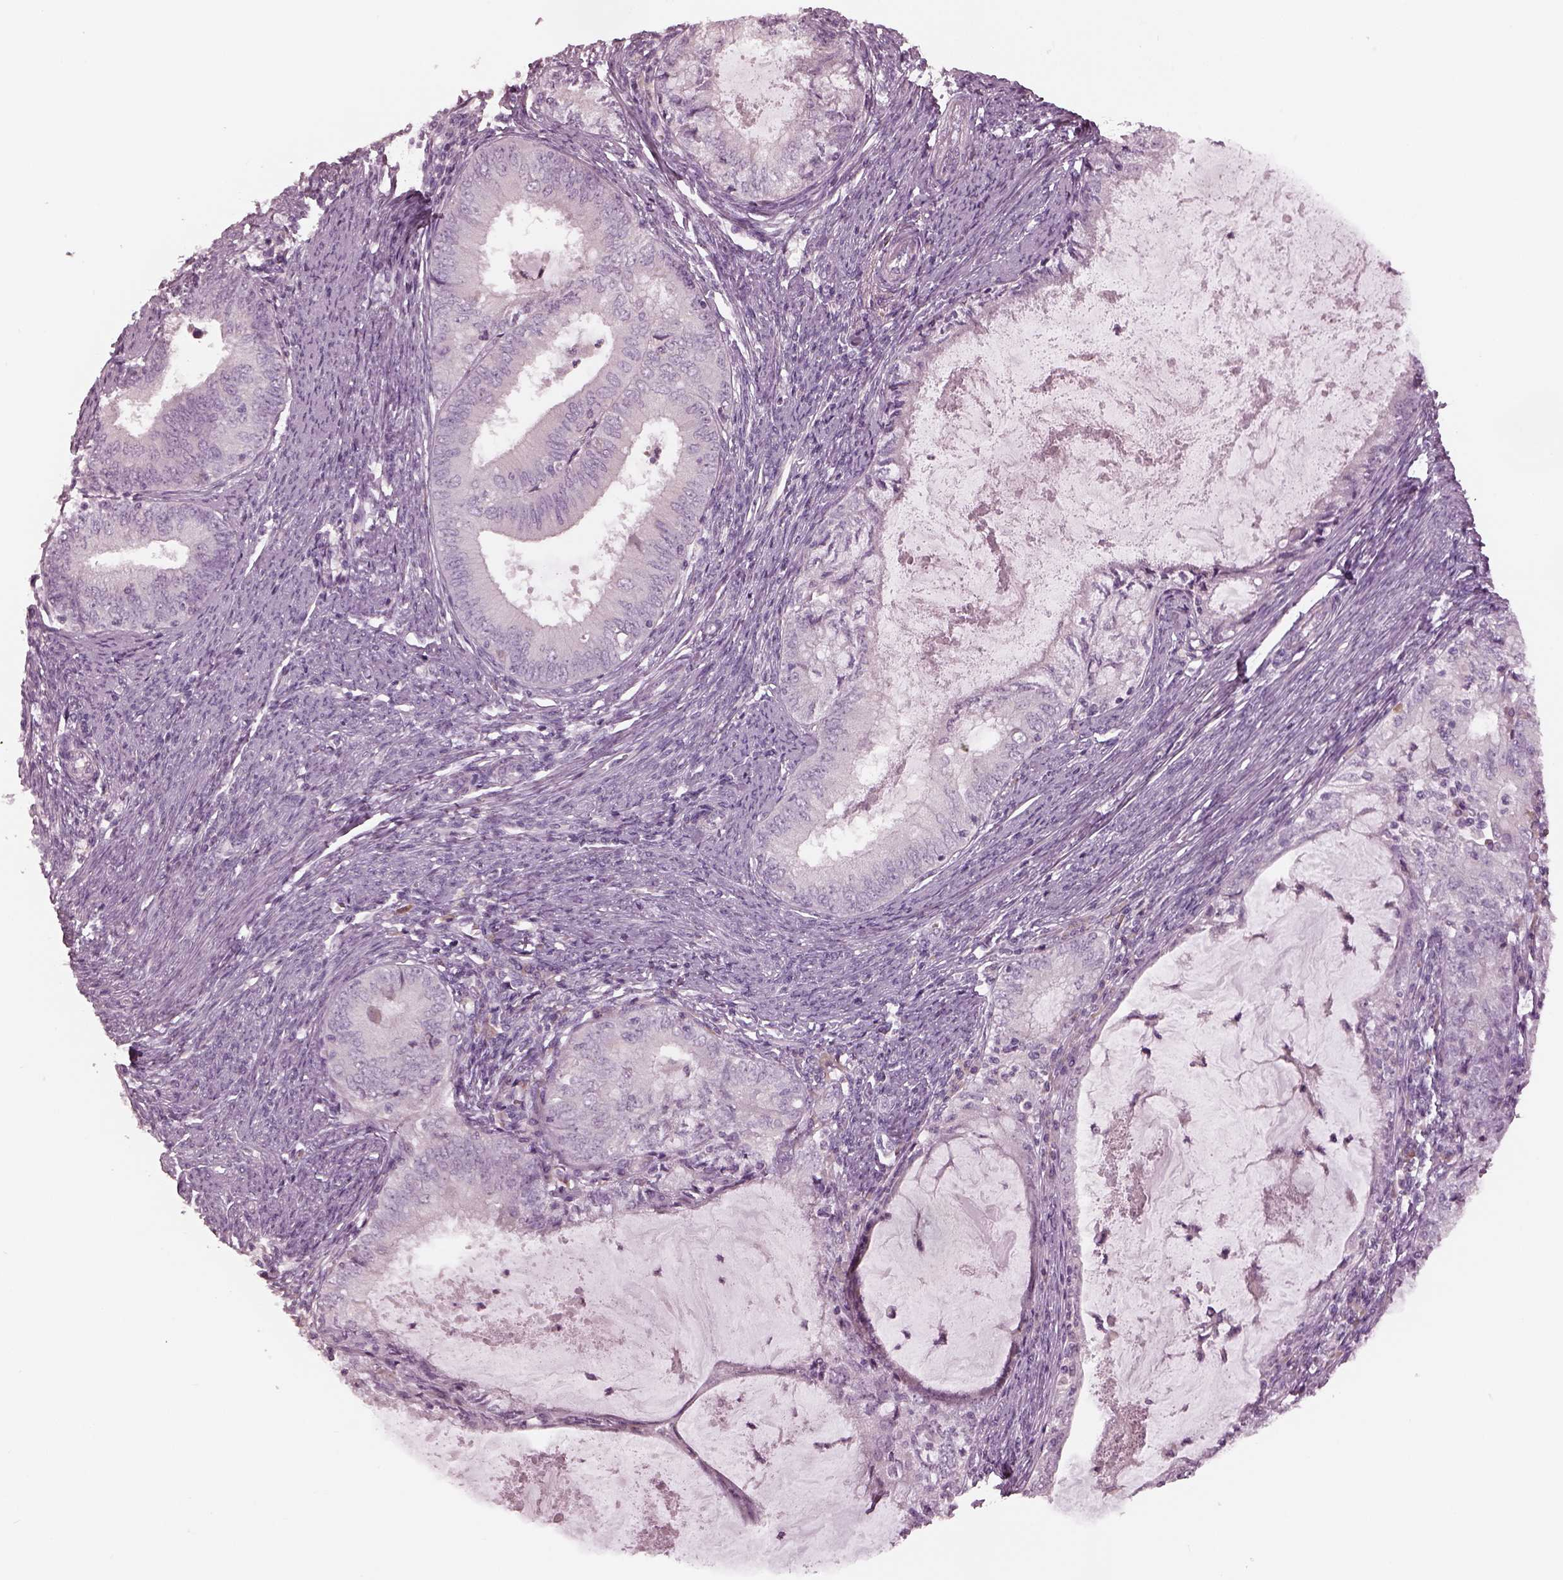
{"staining": {"intensity": "negative", "quantity": "none", "location": "none"}, "tissue": "endometrial cancer", "cell_type": "Tumor cells", "image_type": "cancer", "snomed": [{"axis": "morphology", "description": "Adenocarcinoma, NOS"}, {"axis": "topography", "description": "Endometrium"}], "caption": "Endometrial cancer was stained to show a protein in brown. There is no significant expression in tumor cells. (DAB immunohistochemistry, high magnification).", "gene": "MIA", "patient": {"sex": "female", "age": 57}}